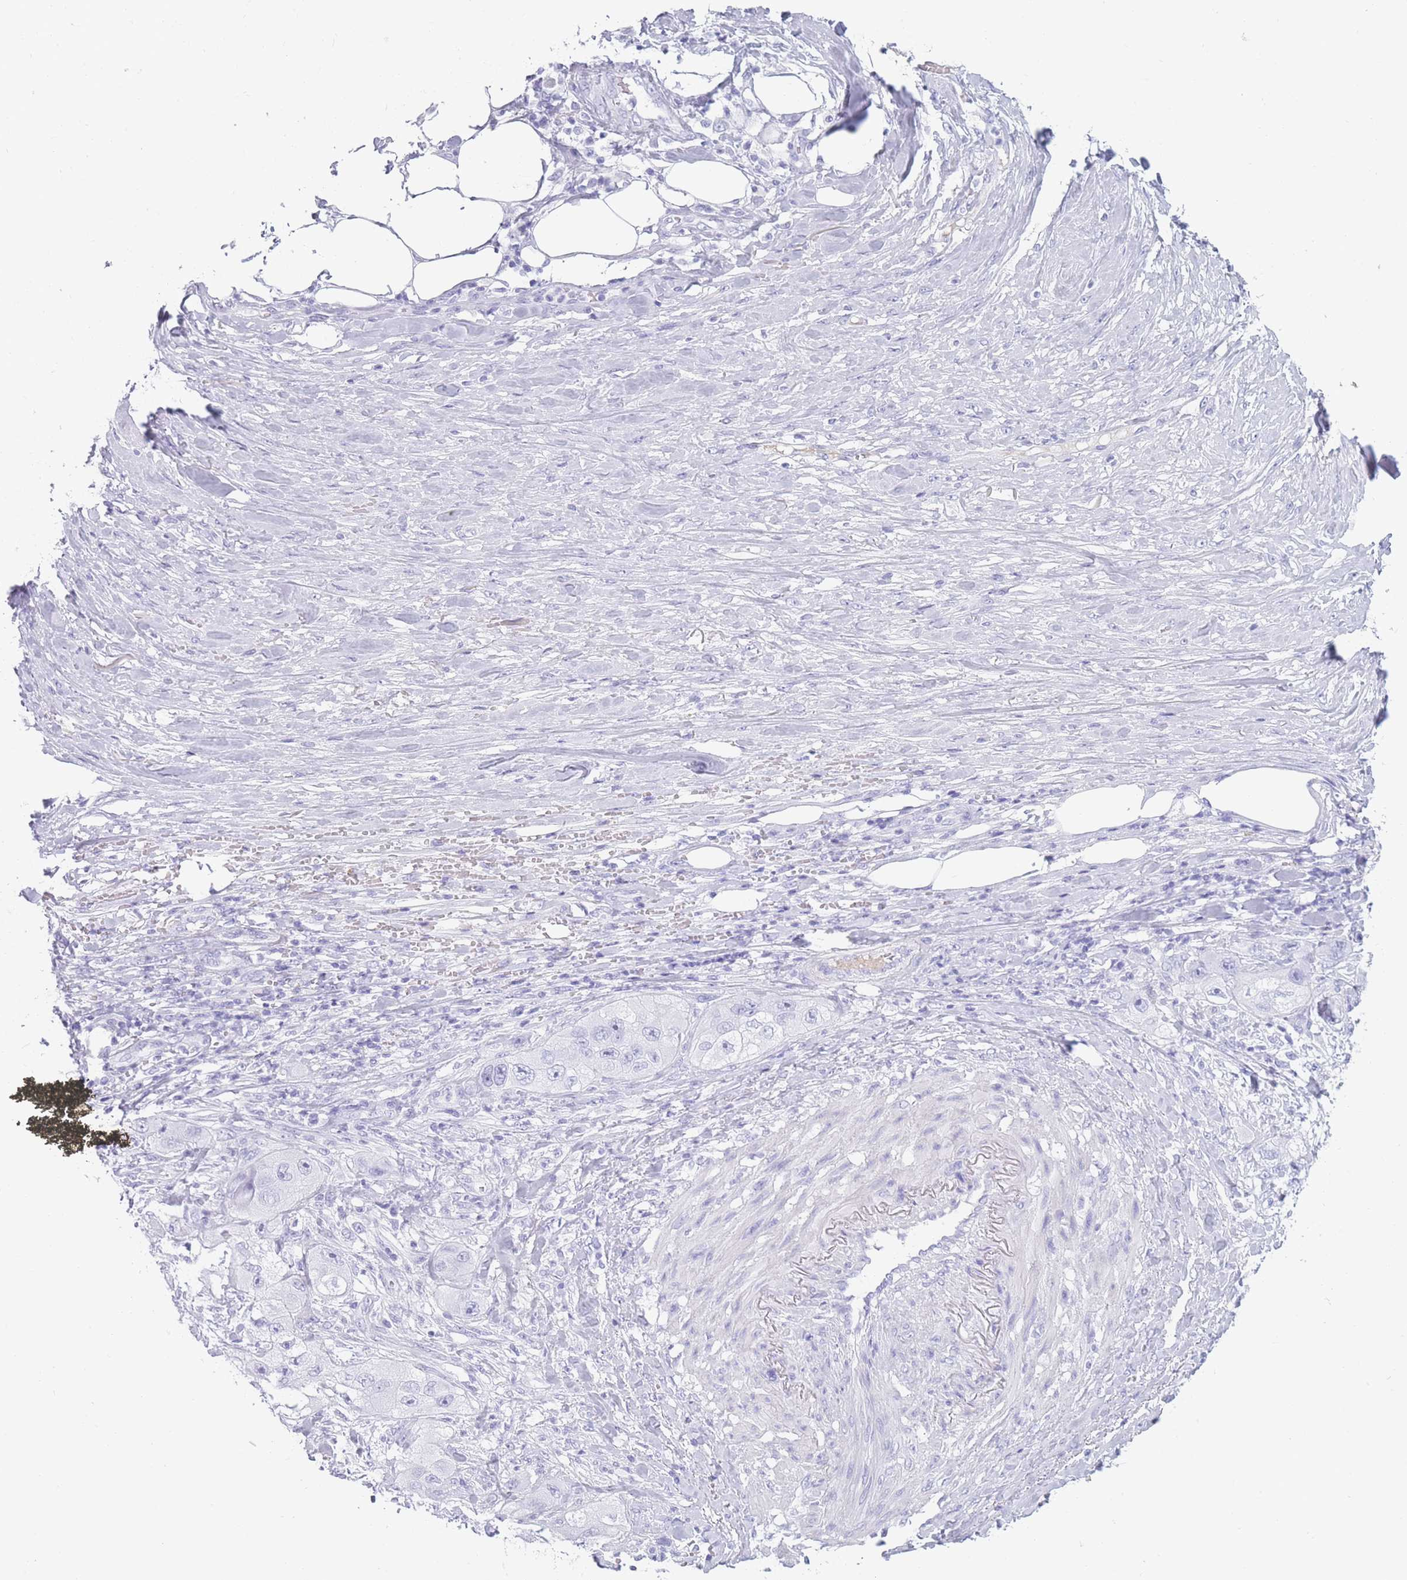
{"staining": {"intensity": "negative", "quantity": "none", "location": "none"}, "tissue": "skin cancer", "cell_type": "Tumor cells", "image_type": "cancer", "snomed": [{"axis": "morphology", "description": "Squamous cell carcinoma, NOS"}, {"axis": "topography", "description": "Skin"}, {"axis": "topography", "description": "Subcutis"}], "caption": "Tumor cells are negative for brown protein staining in skin cancer.", "gene": "TNFSF11", "patient": {"sex": "male", "age": 73}}